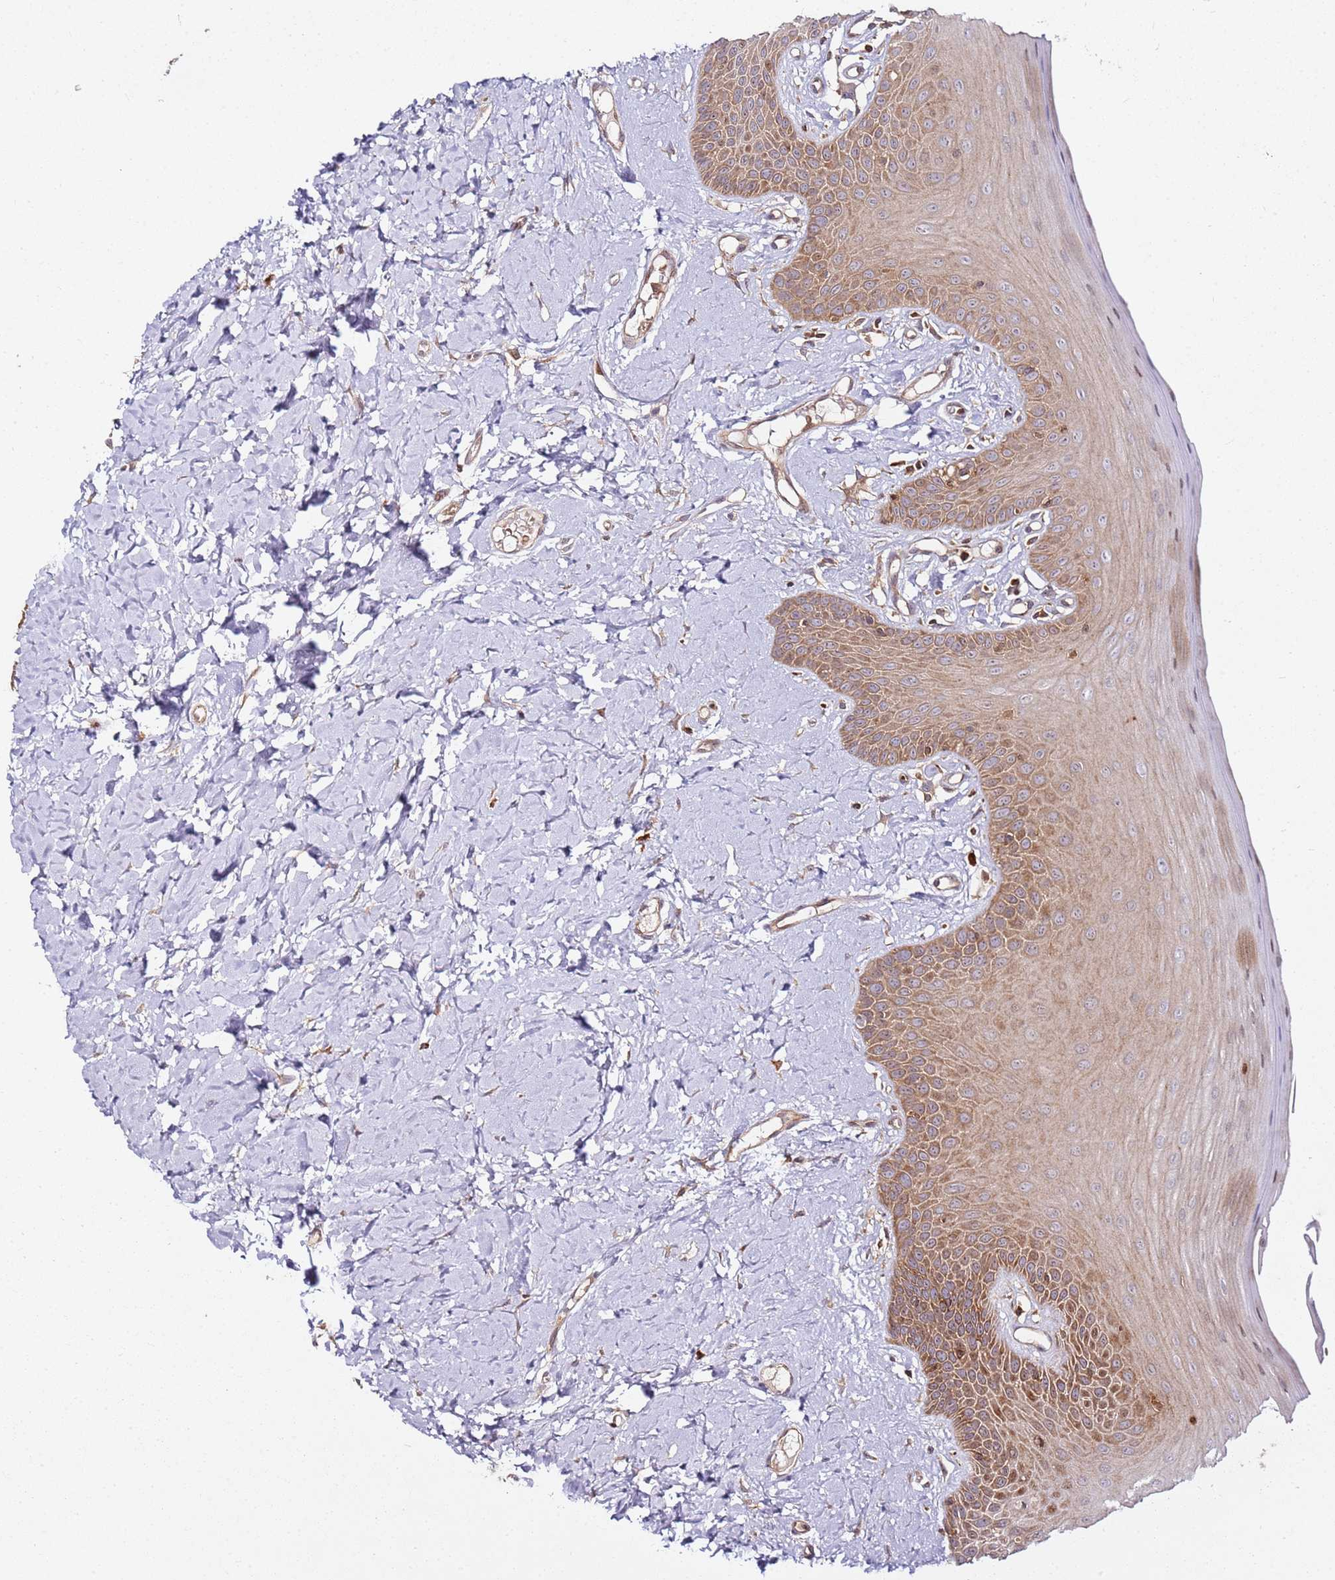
{"staining": {"intensity": "moderate", "quantity": "25%-75%", "location": "cytoplasmic/membranous,nuclear"}, "tissue": "oral mucosa", "cell_type": "Squamous epithelial cells", "image_type": "normal", "snomed": [{"axis": "morphology", "description": "Normal tissue, NOS"}, {"axis": "topography", "description": "Oral tissue"}], "caption": "High-magnification brightfield microscopy of benign oral mucosa stained with DAB (3,3'-diaminobenzidine) (brown) and counterstained with hematoxylin (blue). squamous epithelial cells exhibit moderate cytoplasmic/membranous,nuclear staining is identified in about25%-75% of cells. The staining was performed using DAB to visualize the protein expression in brown, while the nuclei were stained in blue with hematoxylin (Magnification: 20x).", "gene": "PRMT7", "patient": {"sex": "male", "age": 74}}